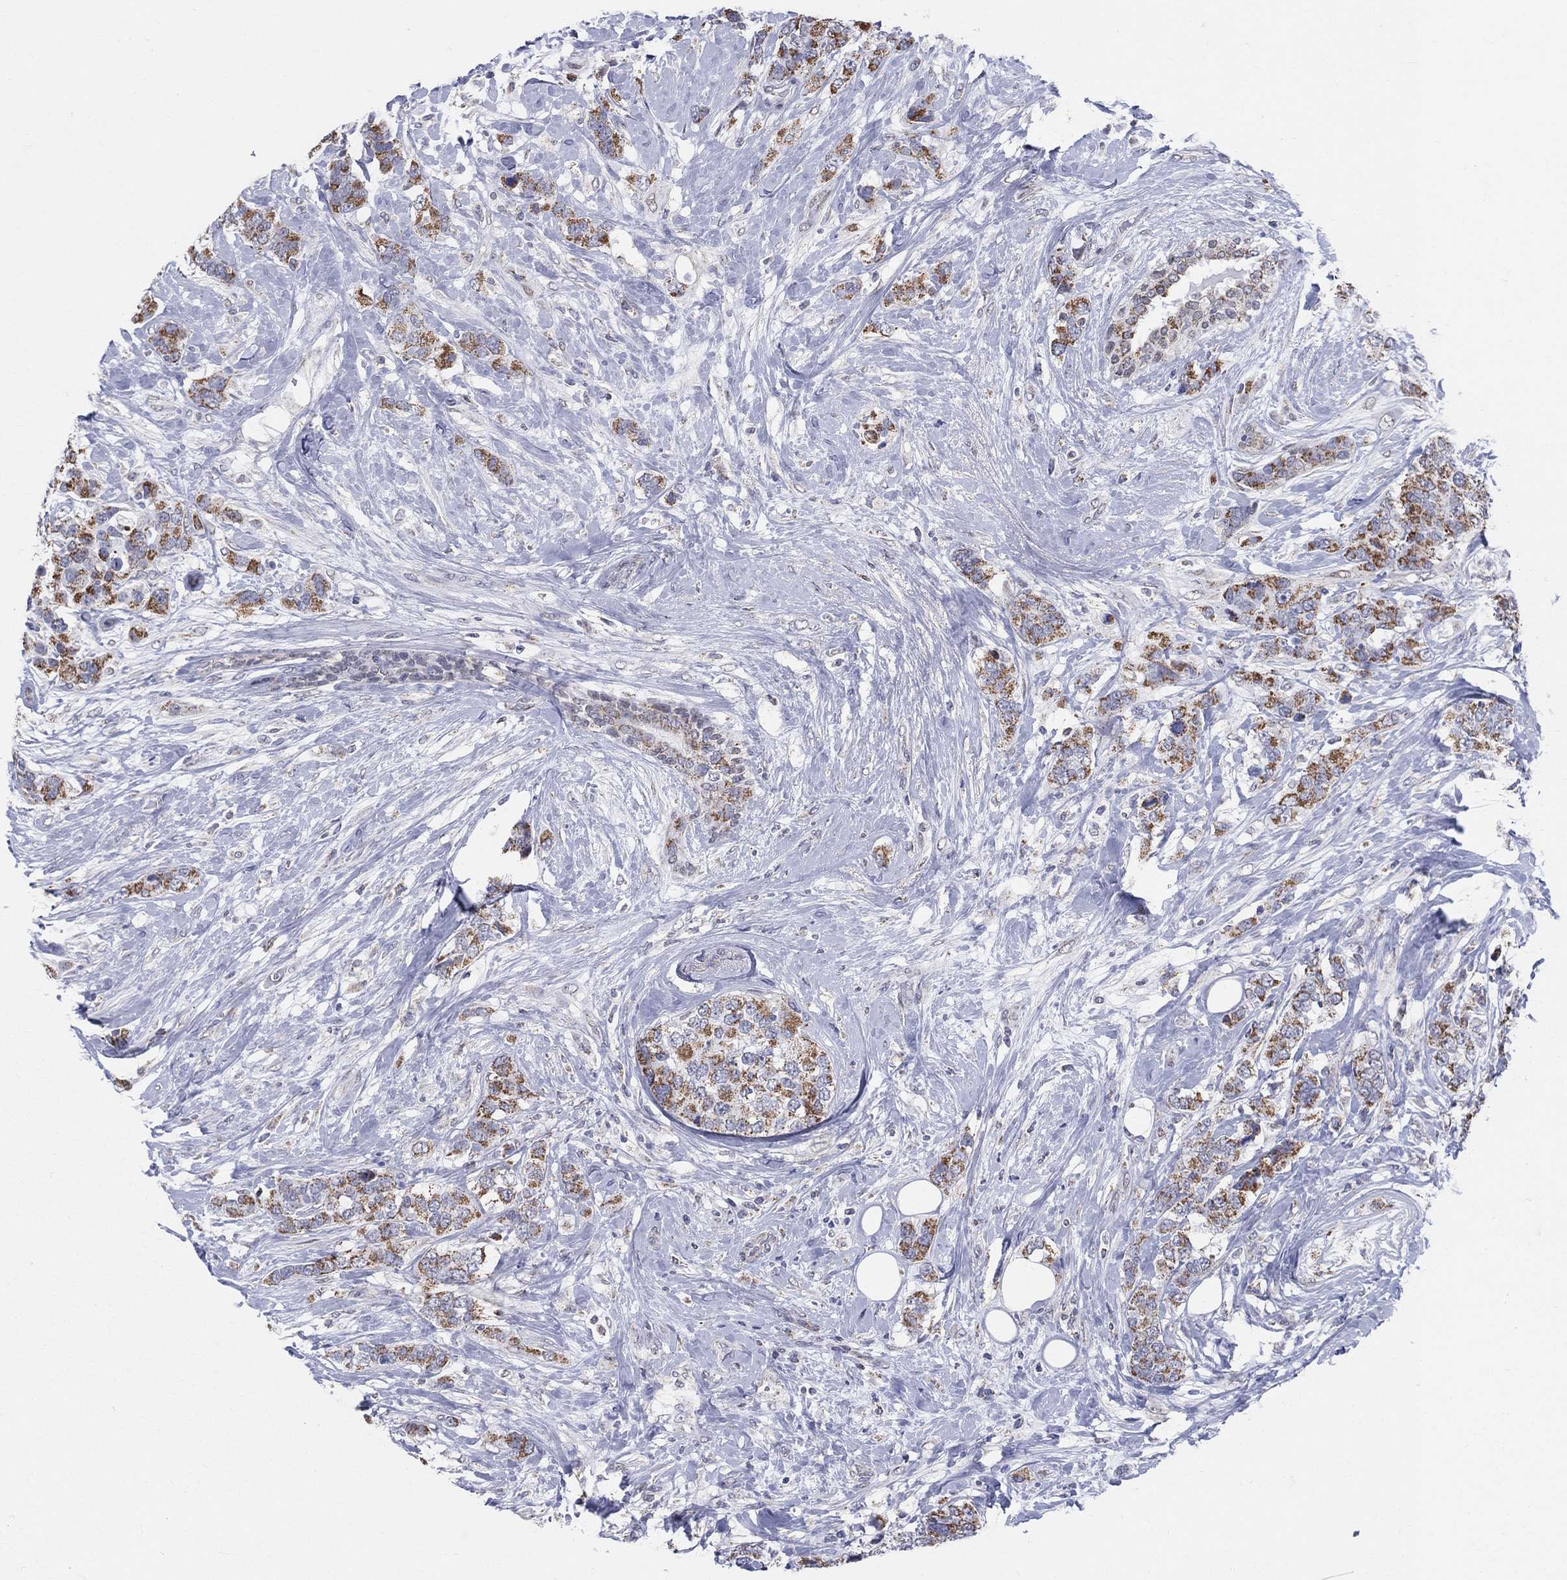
{"staining": {"intensity": "moderate", "quantity": ">75%", "location": "cytoplasmic/membranous"}, "tissue": "breast cancer", "cell_type": "Tumor cells", "image_type": "cancer", "snomed": [{"axis": "morphology", "description": "Lobular carcinoma"}, {"axis": "topography", "description": "Breast"}], "caption": "Immunohistochemical staining of breast cancer displays medium levels of moderate cytoplasmic/membranous protein expression in about >75% of tumor cells.", "gene": "KISS1R", "patient": {"sex": "female", "age": 59}}